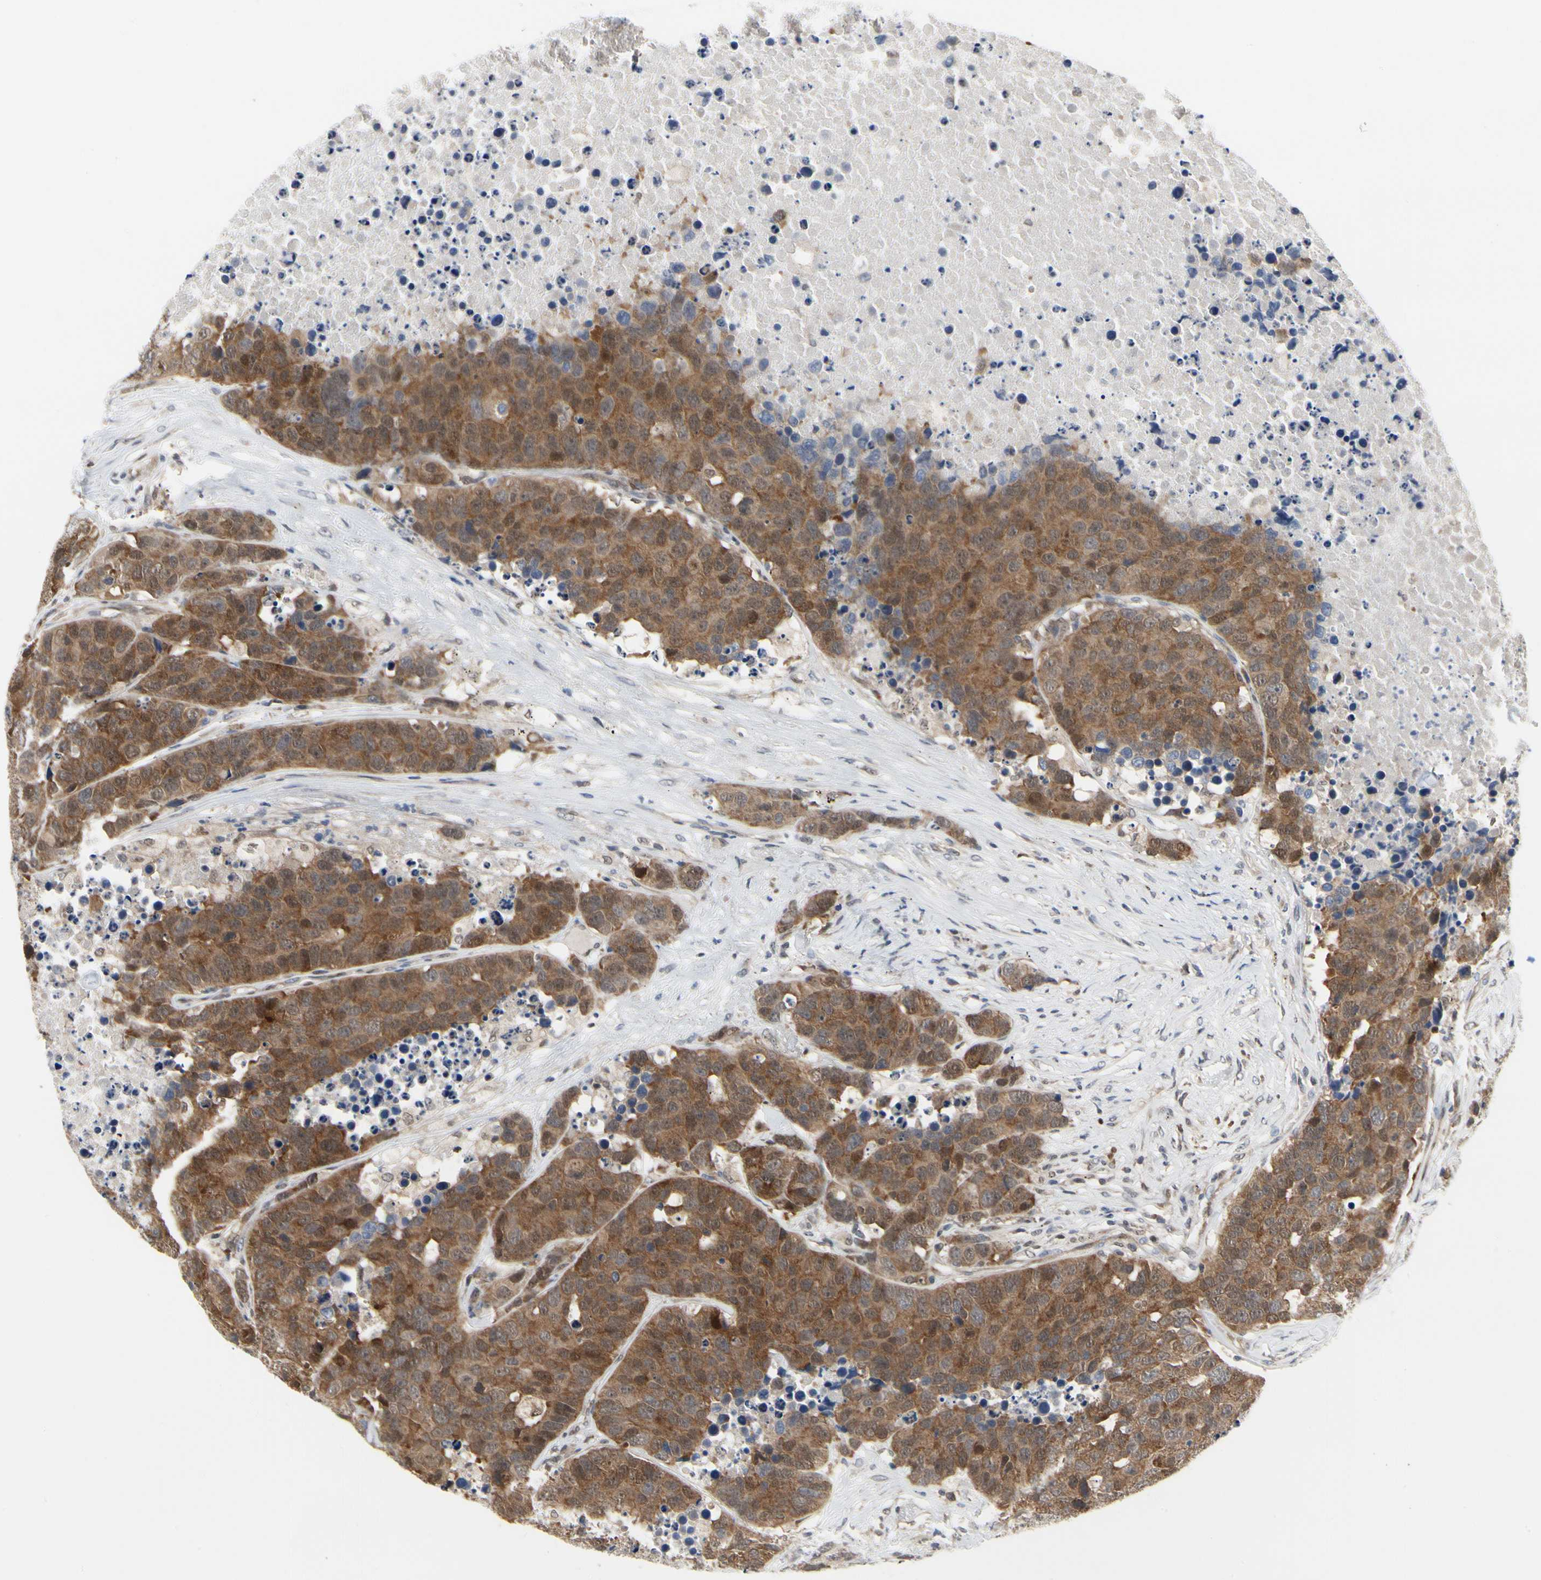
{"staining": {"intensity": "strong", "quantity": ">75%", "location": "cytoplasmic/membranous"}, "tissue": "carcinoid", "cell_type": "Tumor cells", "image_type": "cancer", "snomed": [{"axis": "morphology", "description": "Carcinoid, malignant, NOS"}, {"axis": "topography", "description": "Lung"}], "caption": "Strong cytoplasmic/membranous staining is appreciated in about >75% of tumor cells in malignant carcinoid.", "gene": "CDK5", "patient": {"sex": "male", "age": 60}}